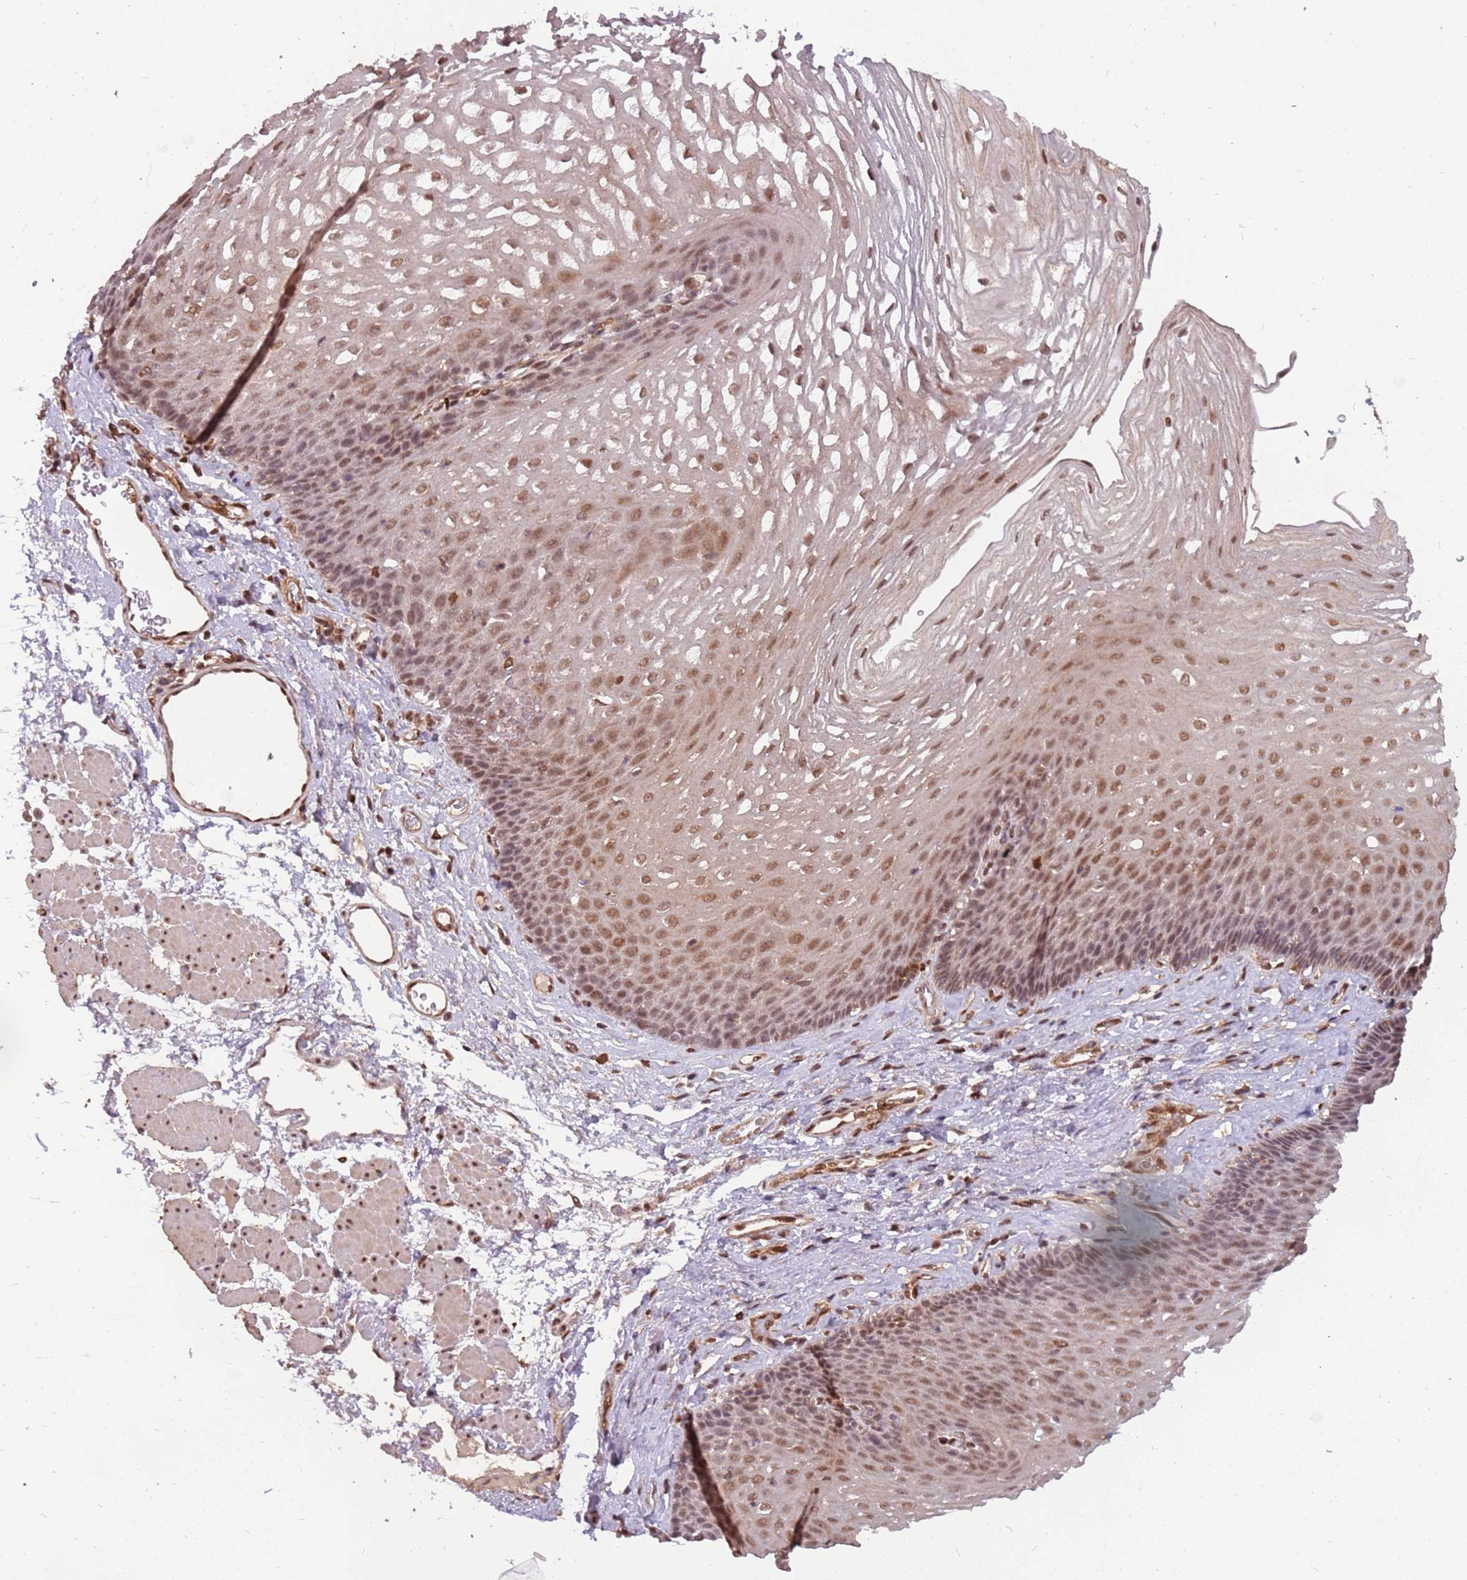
{"staining": {"intensity": "moderate", "quantity": ">75%", "location": "nuclear"}, "tissue": "esophagus", "cell_type": "Squamous epithelial cells", "image_type": "normal", "snomed": [{"axis": "morphology", "description": "Normal tissue, NOS"}, {"axis": "topography", "description": "Esophagus"}], "caption": "This photomicrograph displays IHC staining of unremarkable esophagus, with medium moderate nuclear staining in about >75% of squamous epithelial cells.", "gene": "GBP2", "patient": {"sex": "female", "age": 66}}